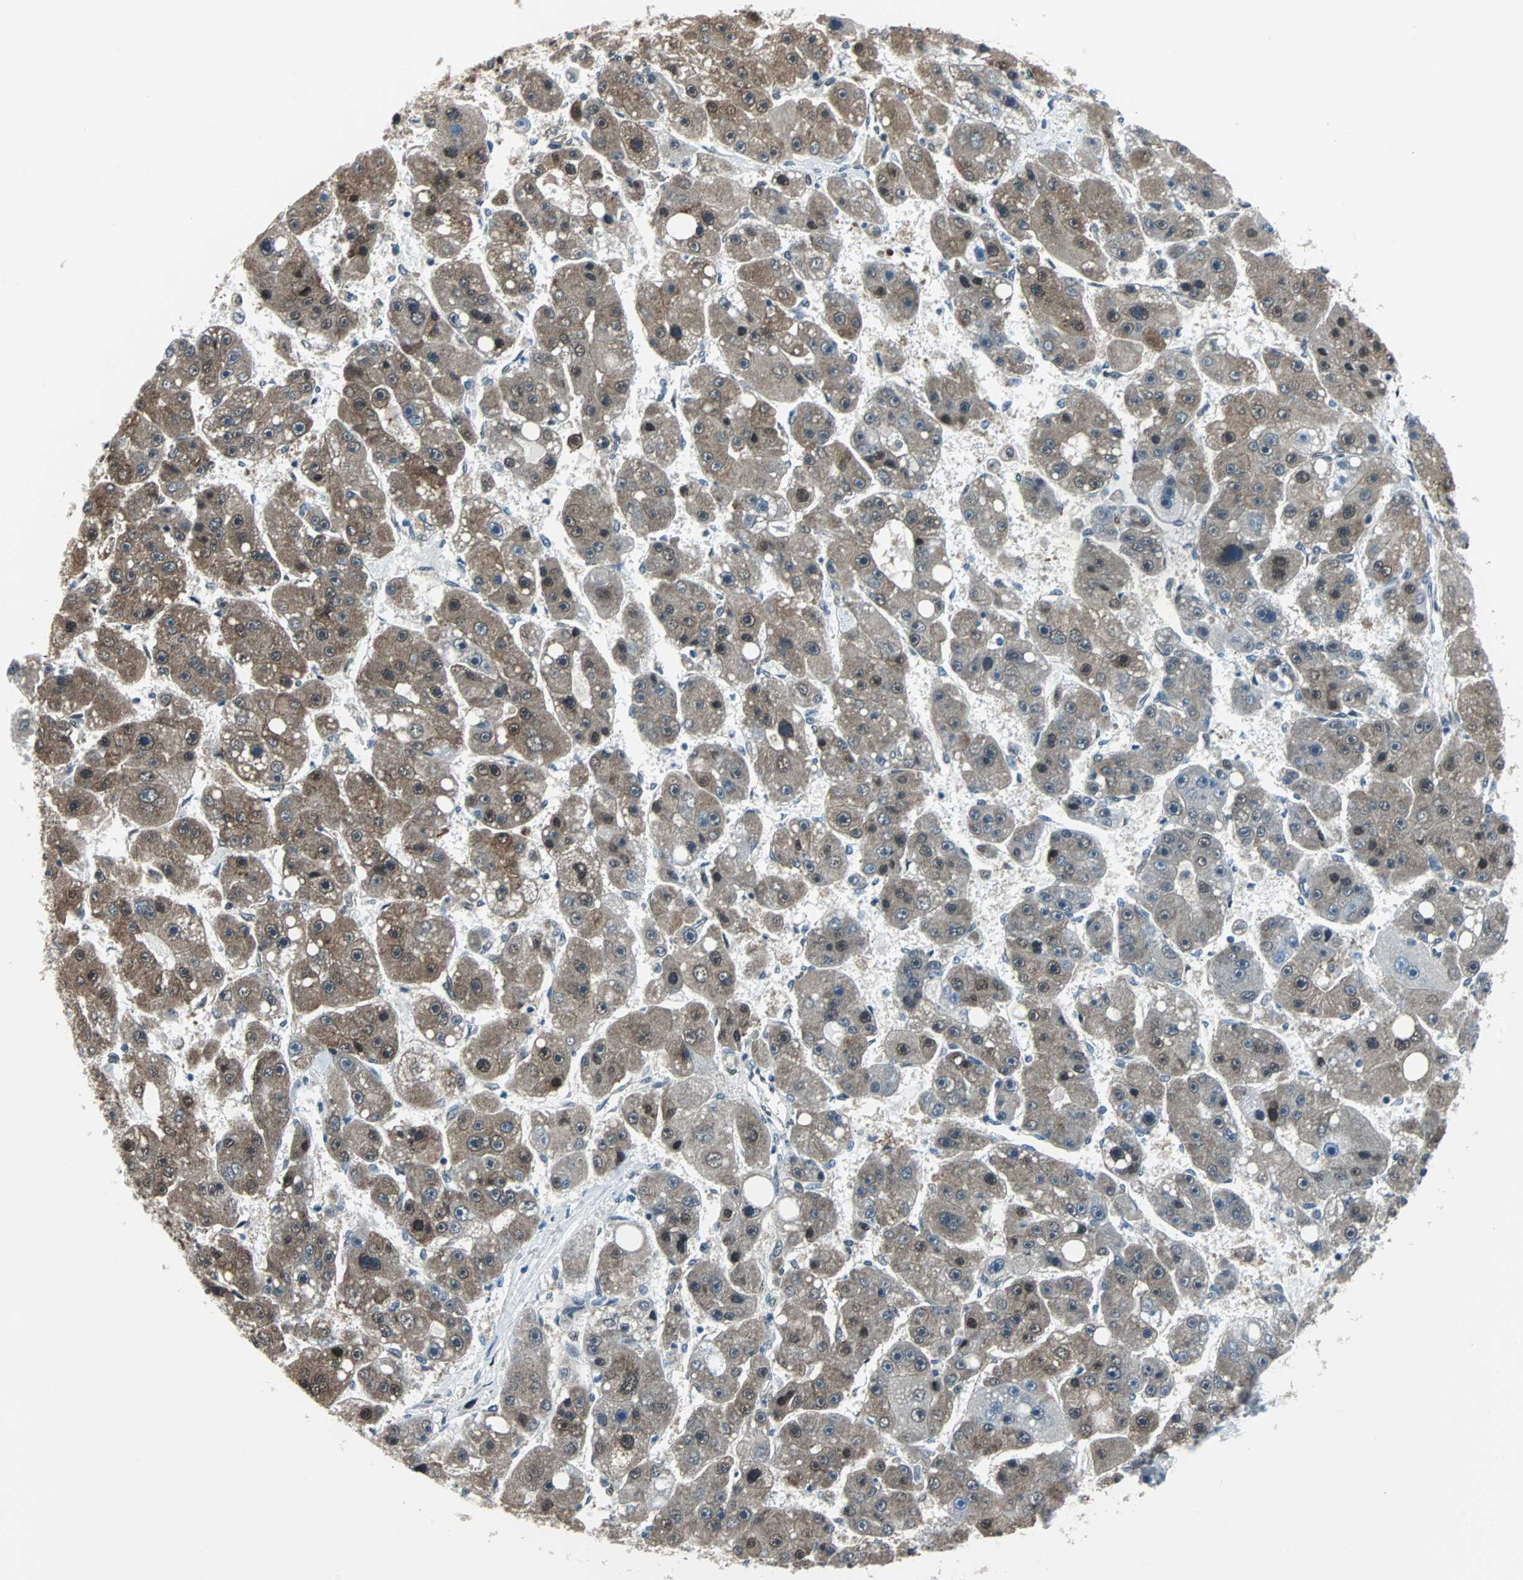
{"staining": {"intensity": "moderate", "quantity": ">75%", "location": "cytoplasmic/membranous,nuclear"}, "tissue": "liver cancer", "cell_type": "Tumor cells", "image_type": "cancer", "snomed": [{"axis": "morphology", "description": "Carcinoma, Hepatocellular, NOS"}, {"axis": "topography", "description": "Liver"}], "caption": "Liver cancer stained with a protein marker exhibits moderate staining in tumor cells.", "gene": "VCP", "patient": {"sex": "female", "age": 61}}